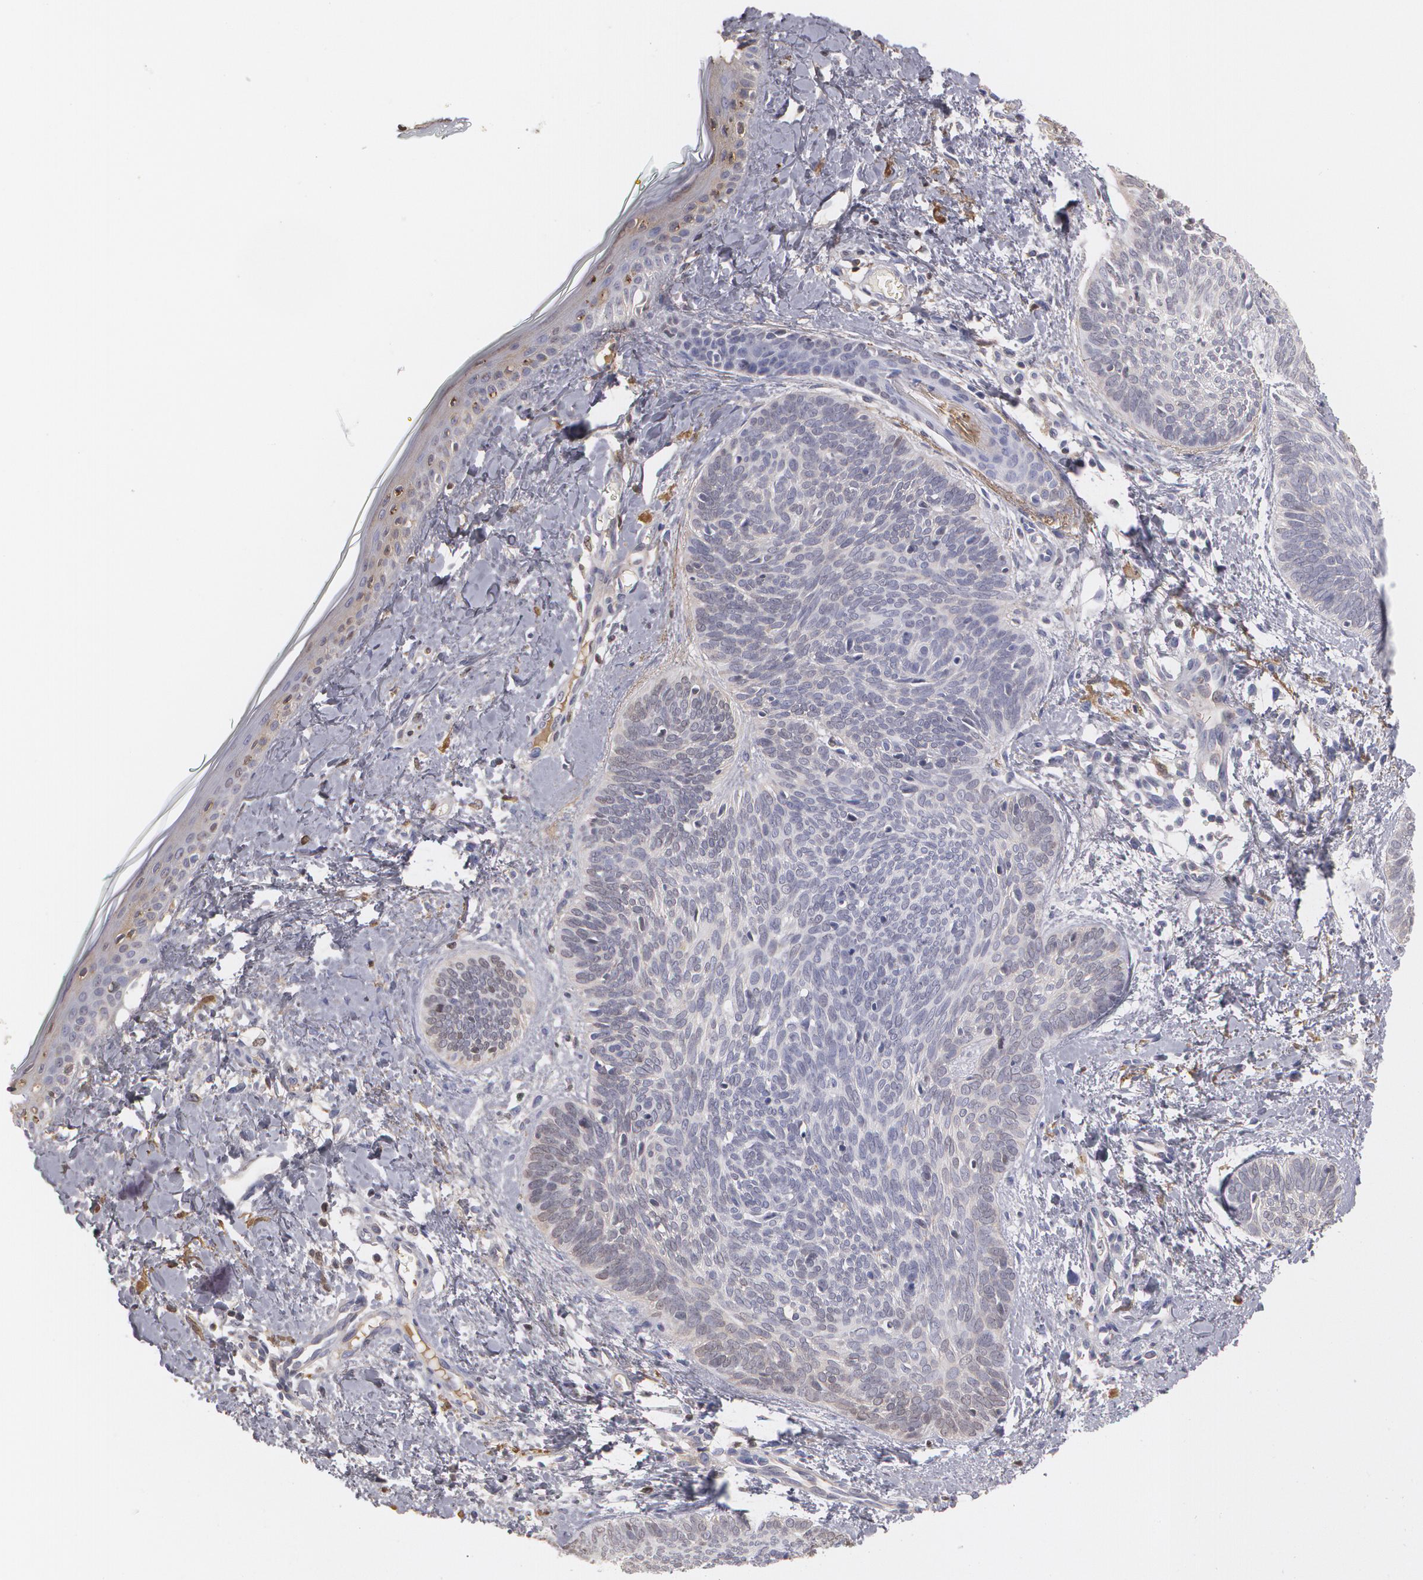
{"staining": {"intensity": "negative", "quantity": "none", "location": "none"}, "tissue": "skin cancer", "cell_type": "Tumor cells", "image_type": "cancer", "snomed": [{"axis": "morphology", "description": "Basal cell carcinoma"}, {"axis": "topography", "description": "Skin"}], "caption": "High magnification brightfield microscopy of skin basal cell carcinoma stained with DAB (3,3'-diaminobenzidine) (brown) and counterstained with hematoxylin (blue): tumor cells show no significant expression. (Stains: DAB (3,3'-diaminobenzidine) IHC with hematoxylin counter stain, Microscopy: brightfield microscopy at high magnification).", "gene": "SERPINA1", "patient": {"sex": "female", "age": 81}}